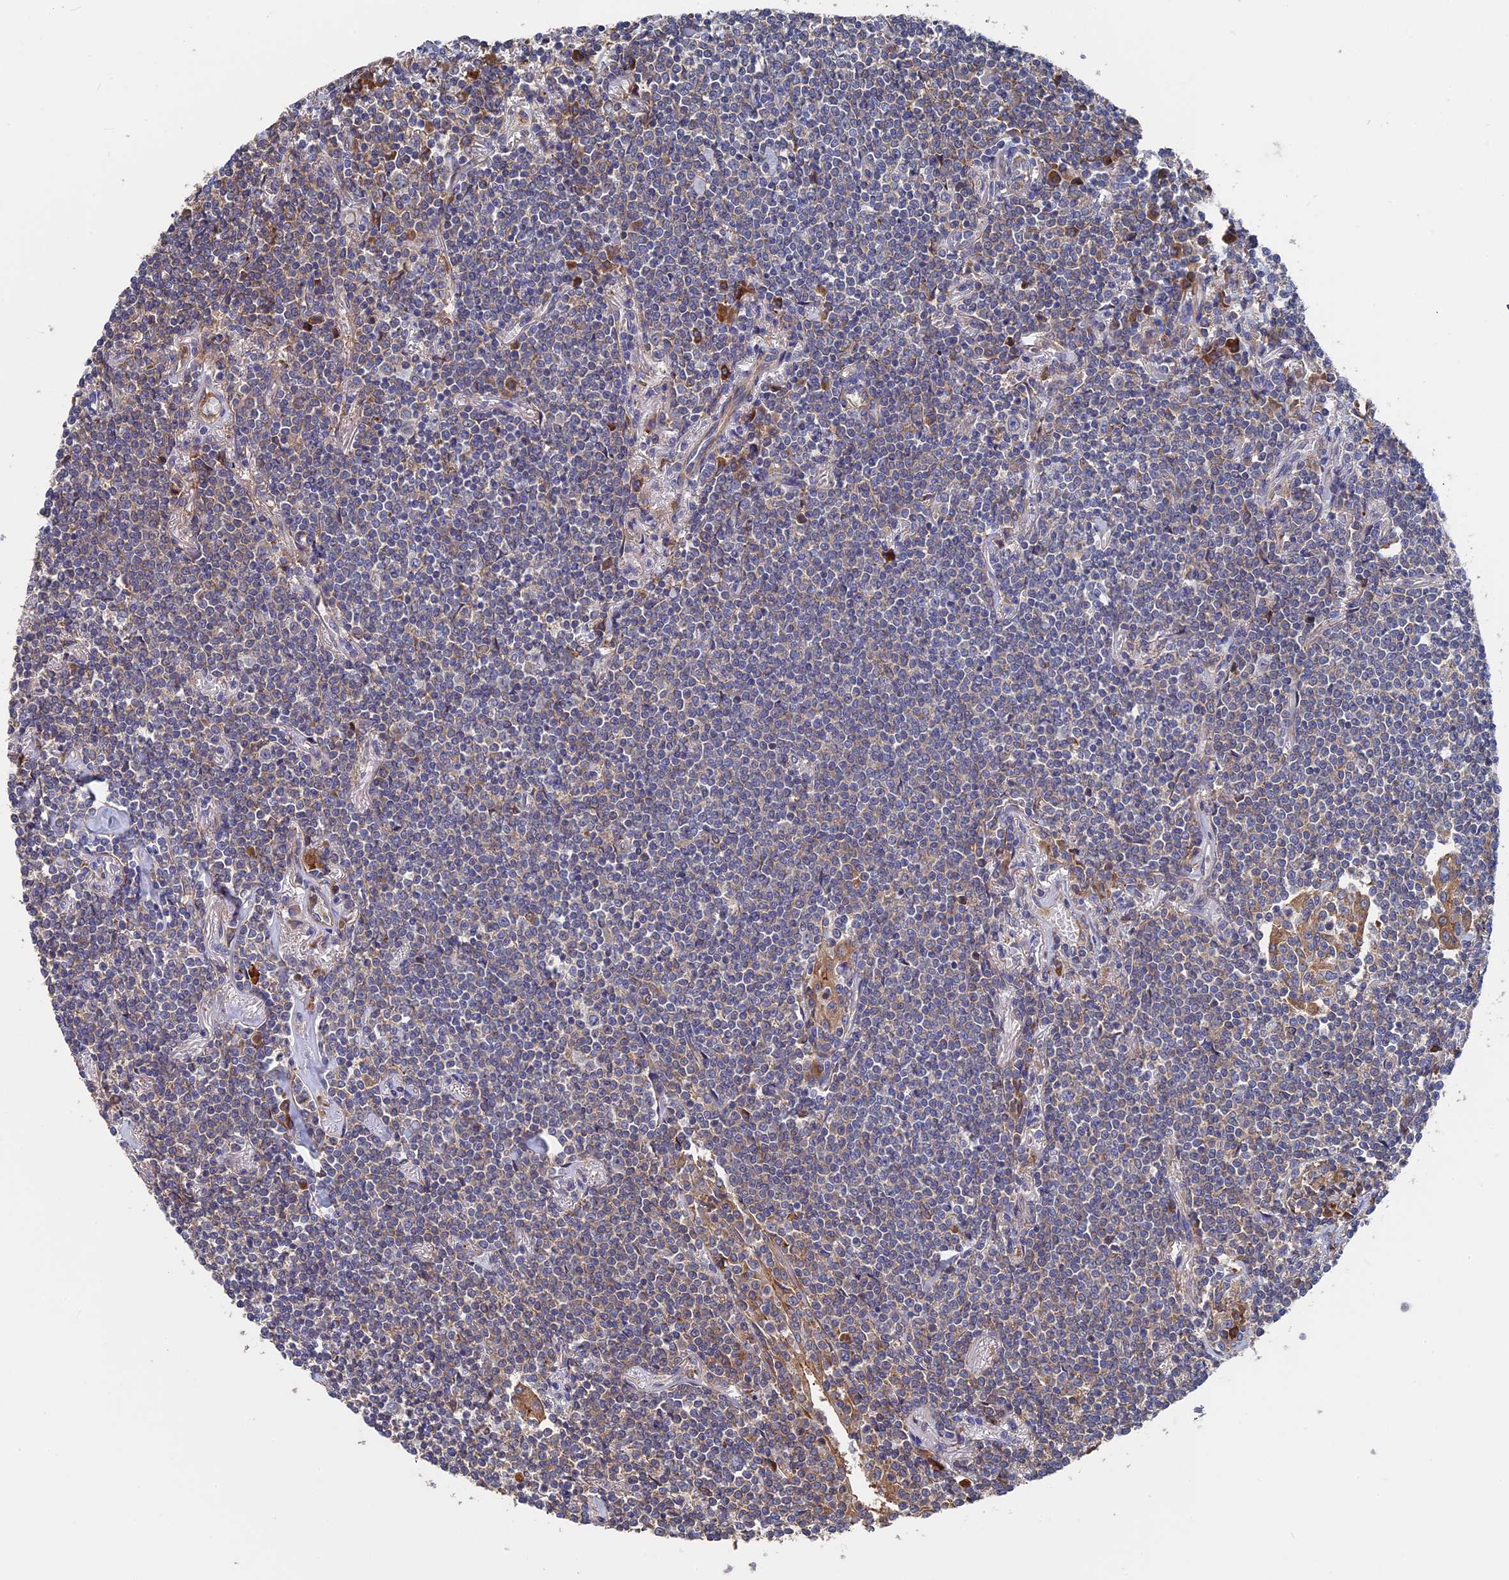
{"staining": {"intensity": "moderate", "quantity": "<25%", "location": "cytoplasmic/membranous"}, "tissue": "lymphoma", "cell_type": "Tumor cells", "image_type": "cancer", "snomed": [{"axis": "morphology", "description": "Malignant lymphoma, non-Hodgkin's type, Low grade"}, {"axis": "topography", "description": "Lung"}], "caption": "Protein expression analysis of human malignant lymphoma, non-Hodgkin's type (low-grade) reveals moderate cytoplasmic/membranous staining in approximately <25% of tumor cells.", "gene": "DNAJC3", "patient": {"sex": "female", "age": 71}}